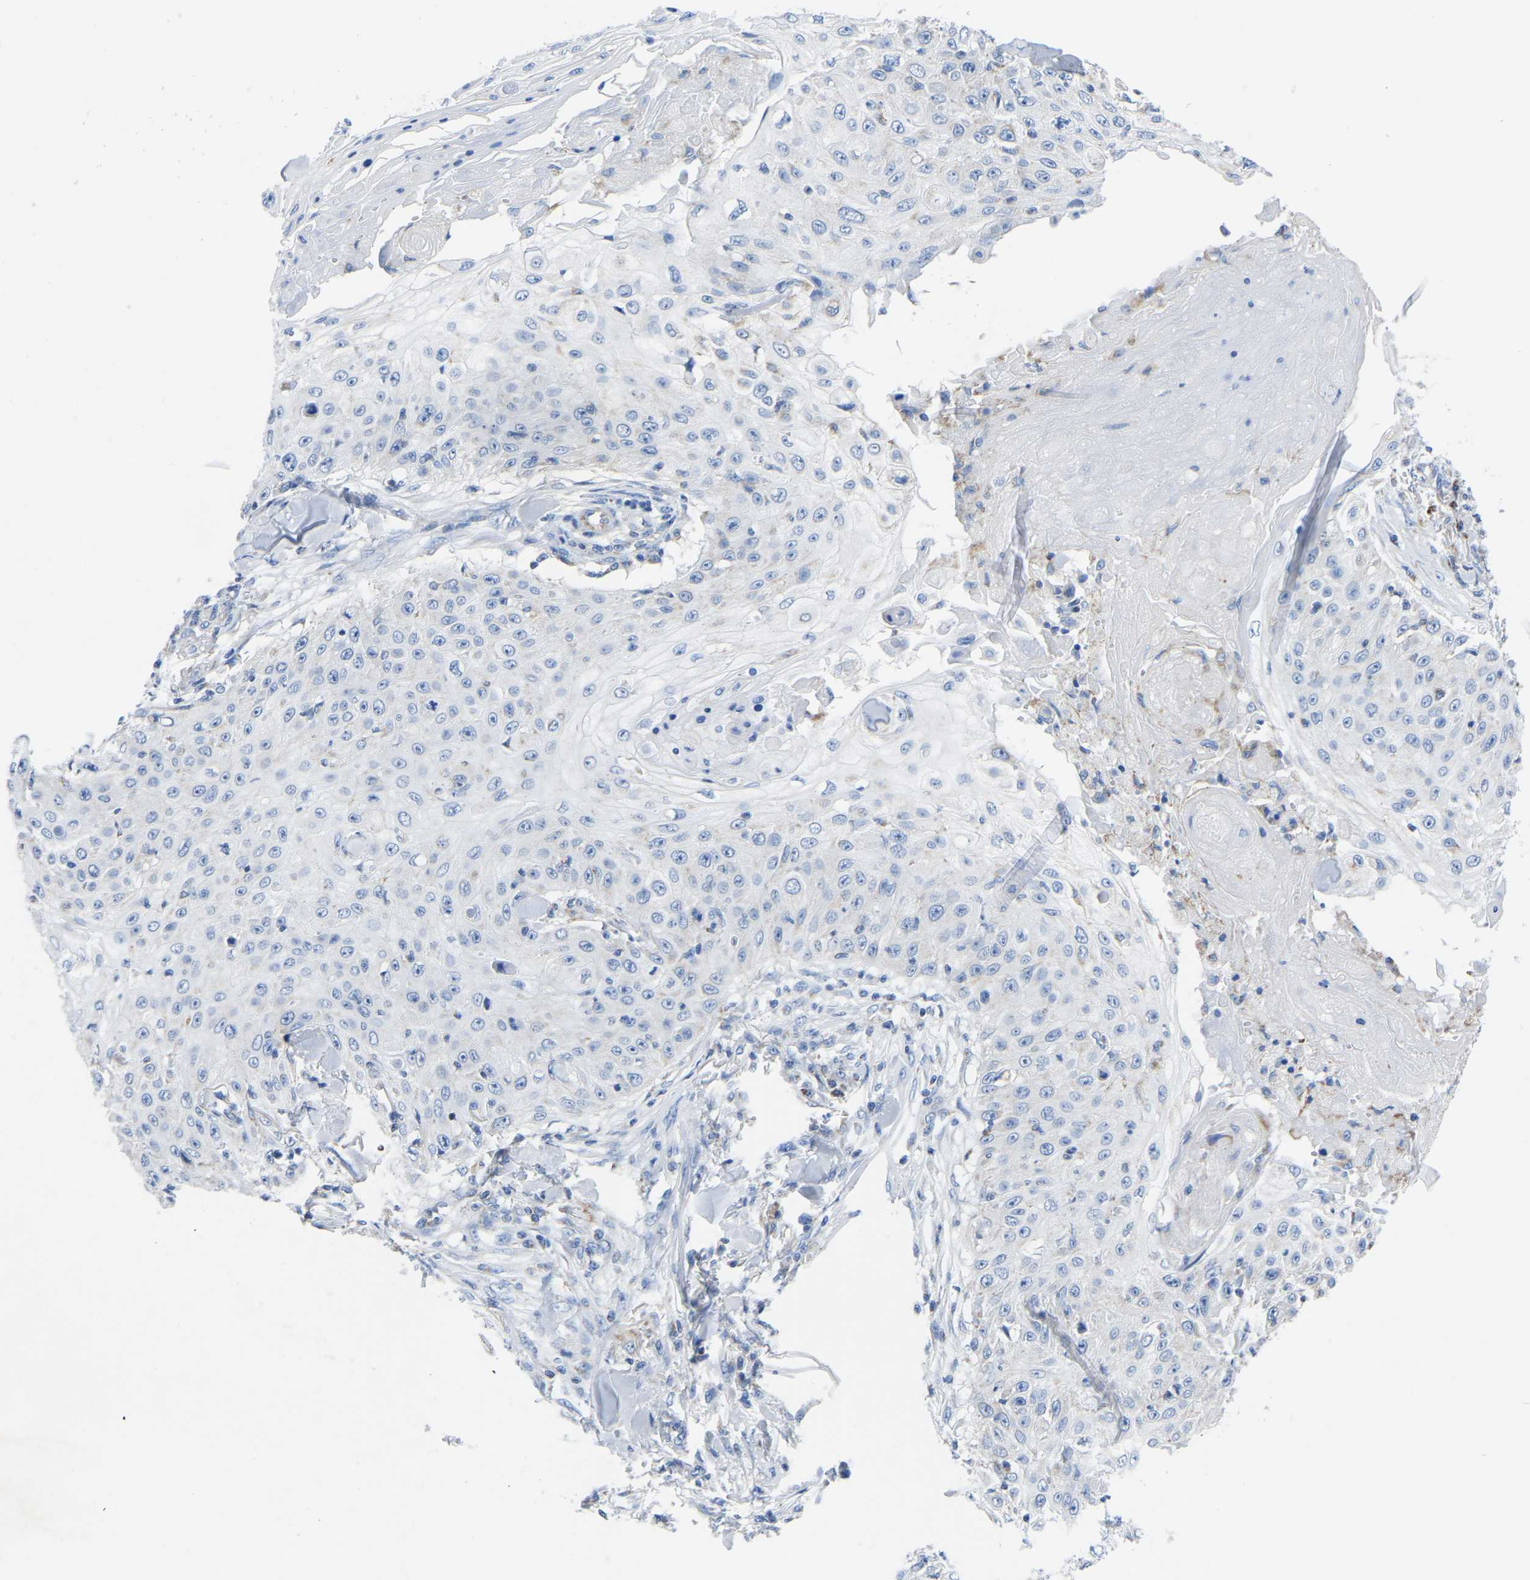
{"staining": {"intensity": "negative", "quantity": "none", "location": "none"}, "tissue": "skin cancer", "cell_type": "Tumor cells", "image_type": "cancer", "snomed": [{"axis": "morphology", "description": "Squamous cell carcinoma, NOS"}, {"axis": "topography", "description": "Skin"}], "caption": "A histopathology image of squamous cell carcinoma (skin) stained for a protein displays no brown staining in tumor cells.", "gene": "ETFA", "patient": {"sex": "male", "age": 86}}